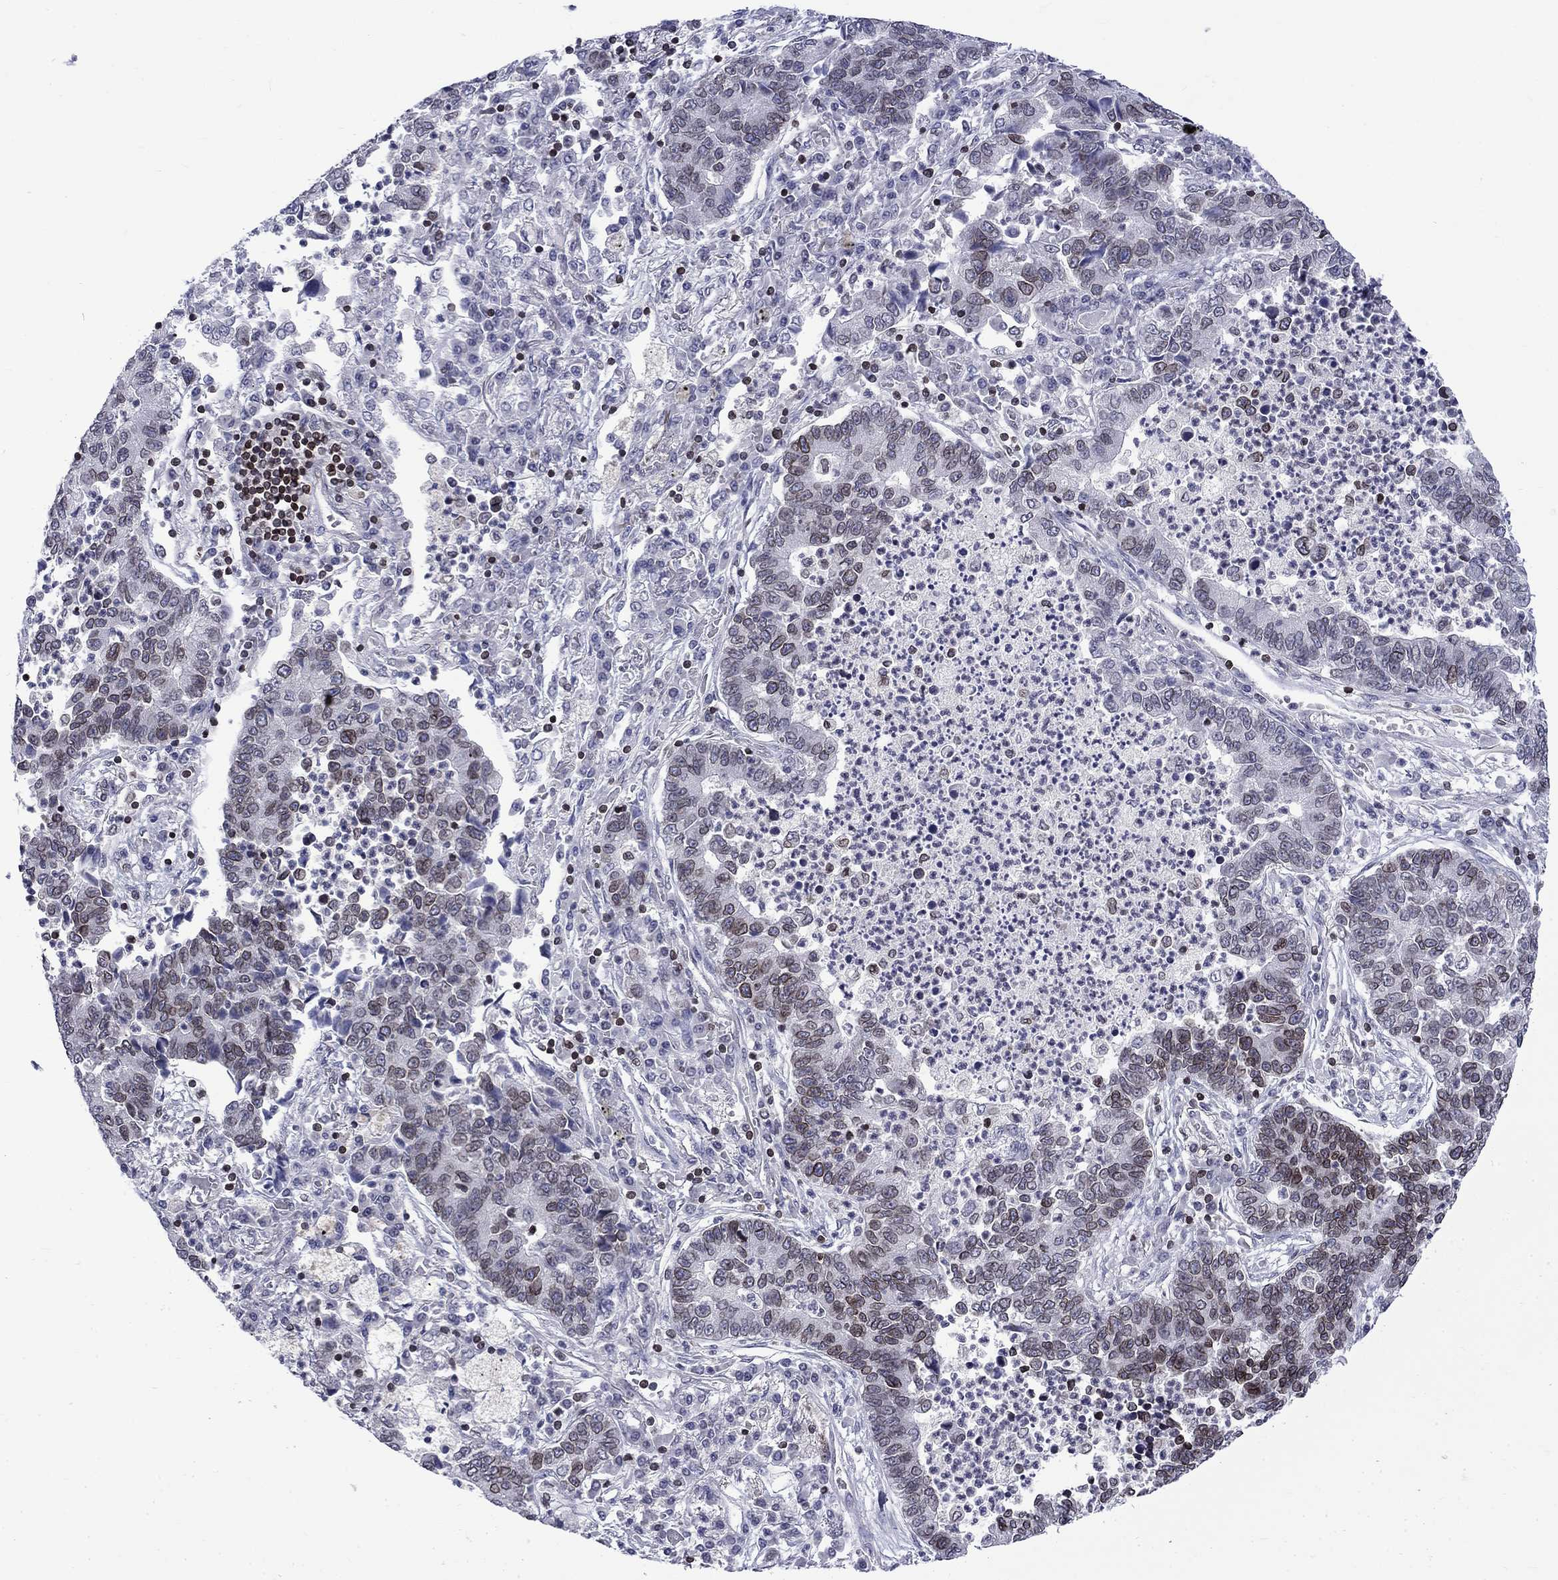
{"staining": {"intensity": "moderate", "quantity": "<25%", "location": "cytoplasmic/membranous,nuclear"}, "tissue": "lung cancer", "cell_type": "Tumor cells", "image_type": "cancer", "snomed": [{"axis": "morphology", "description": "Adenocarcinoma, NOS"}, {"axis": "topography", "description": "Lung"}], "caption": "Immunohistochemistry micrograph of neoplastic tissue: lung cancer (adenocarcinoma) stained using IHC reveals low levels of moderate protein expression localized specifically in the cytoplasmic/membranous and nuclear of tumor cells, appearing as a cytoplasmic/membranous and nuclear brown color.", "gene": "SLA", "patient": {"sex": "female", "age": 57}}